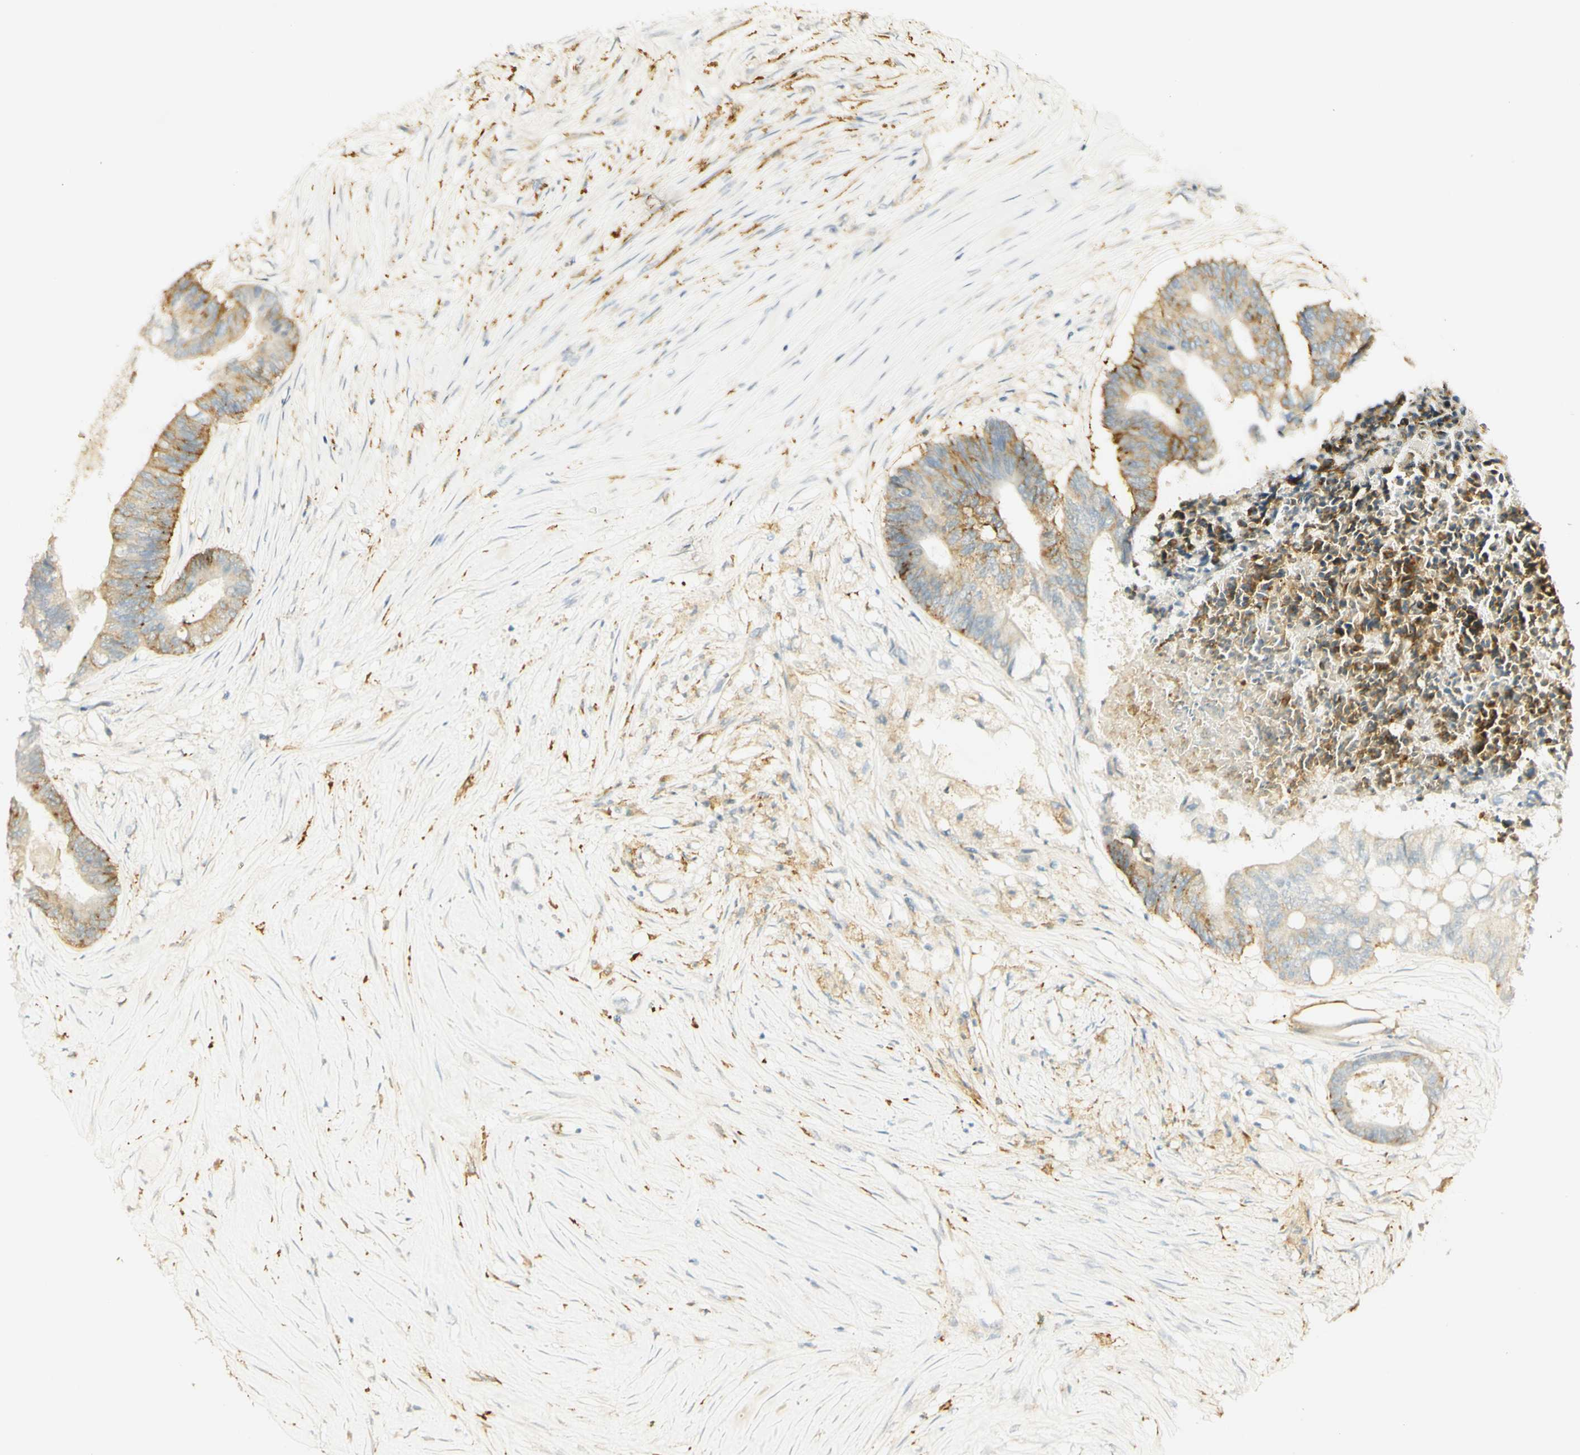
{"staining": {"intensity": "moderate", "quantity": "25%-75%", "location": "cytoplasmic/membranous"}, "tissue": "colorectal cancer", "cell_type": "Tumor cells", "image_type": "cancer", "snomed": [{"axis": "morphology", "description": "Adenocarcinoma, NOS"}, {"axis": "topography", "description": "Rectum"}], "caption": "Adenocarcinoma (colorectal) stained for a protein (brown) exhibits moderate cytoplasmic/membranous positive staining in approximately 25%-75% of tumor cells.", "gene": "FCGRT", "patient": {"sex": "male", "age": 63}}